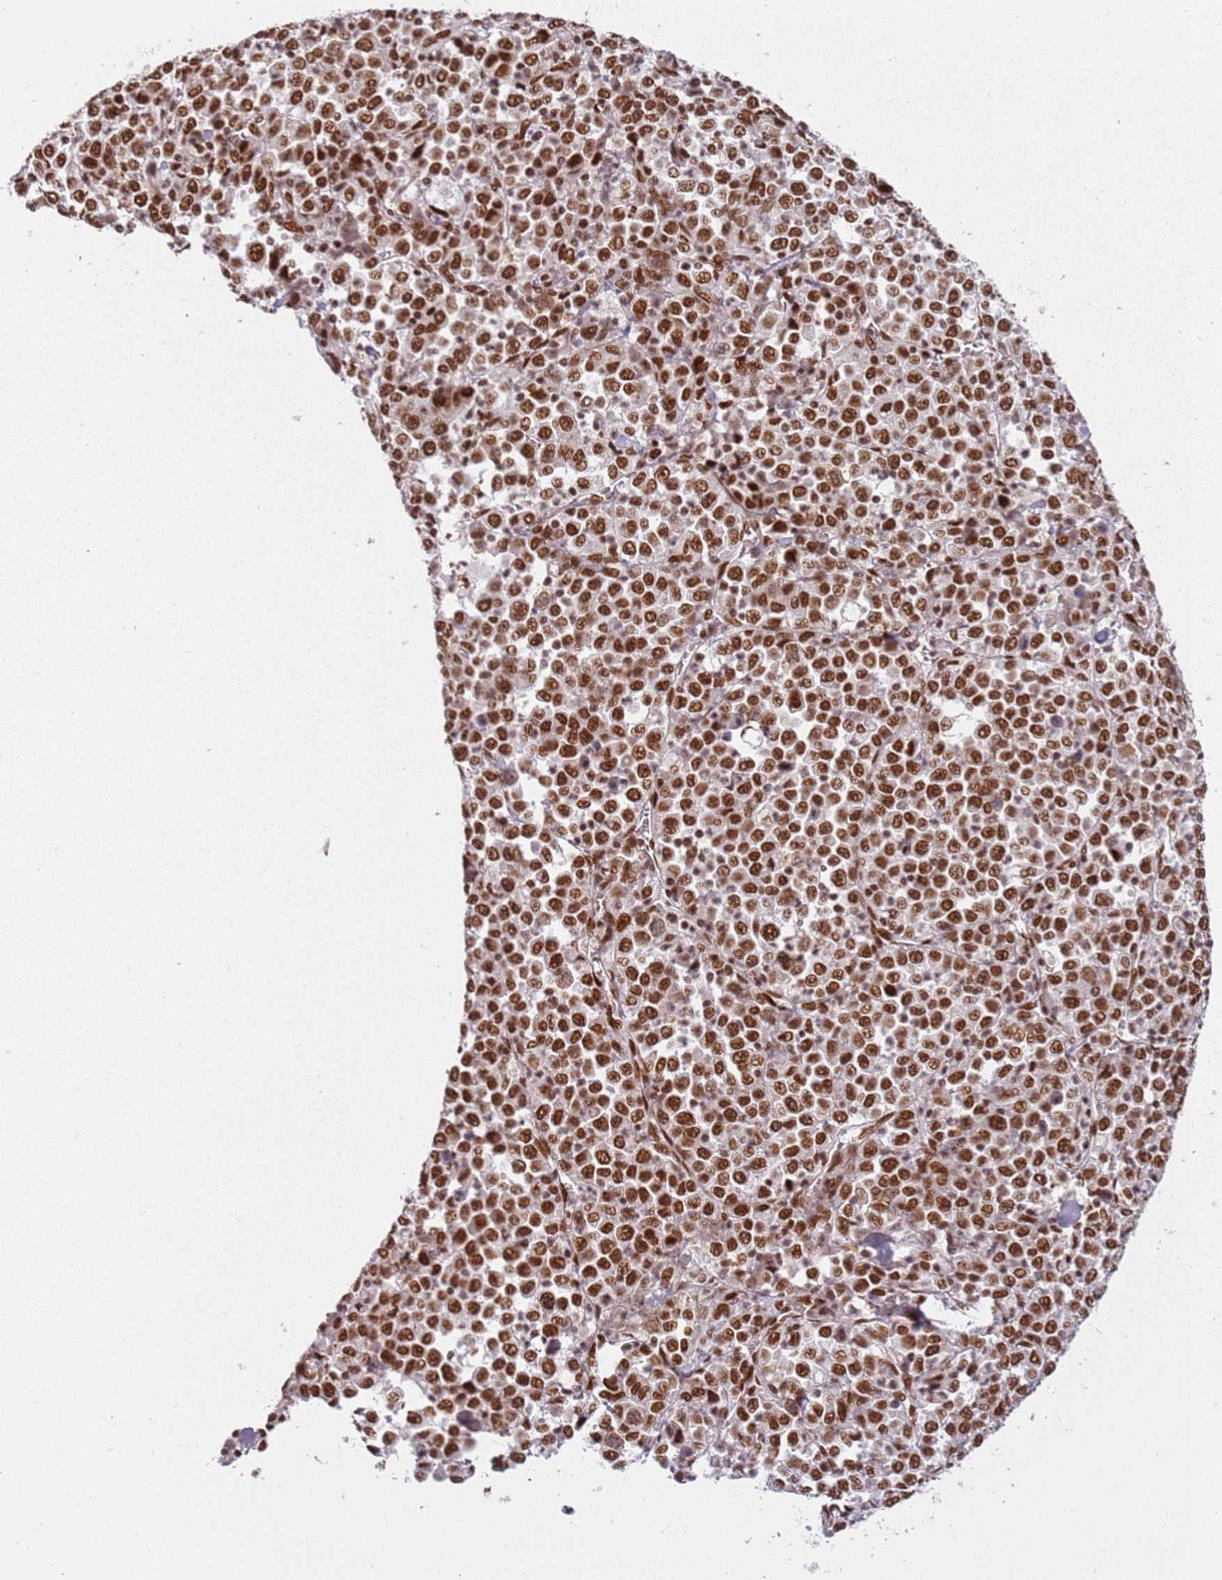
{"staining": {"intensity": "strong", "quantity": ">75%", "location": "nuclear"}, "tissue": "stomach cancer", "cell_type": "Tumor cells", "image_type": "cancer", "snomed": [{"axis": "morphology", "description": "Normal tissue, NOS"}, {"axis": "morphology", "description": "Adenocarcinoma, NOS"}, {"axis": "topography", "description": "Stomach, upper"}, {"axis": "topography", "description": "Stomach"}], "caption": "Human adenocarcinoma (stomach) stained with a protein marker demonstrates strong staining in tumor cells.", "gene": "TENT4A", "patient": {"sex": "male", "age": 59}}